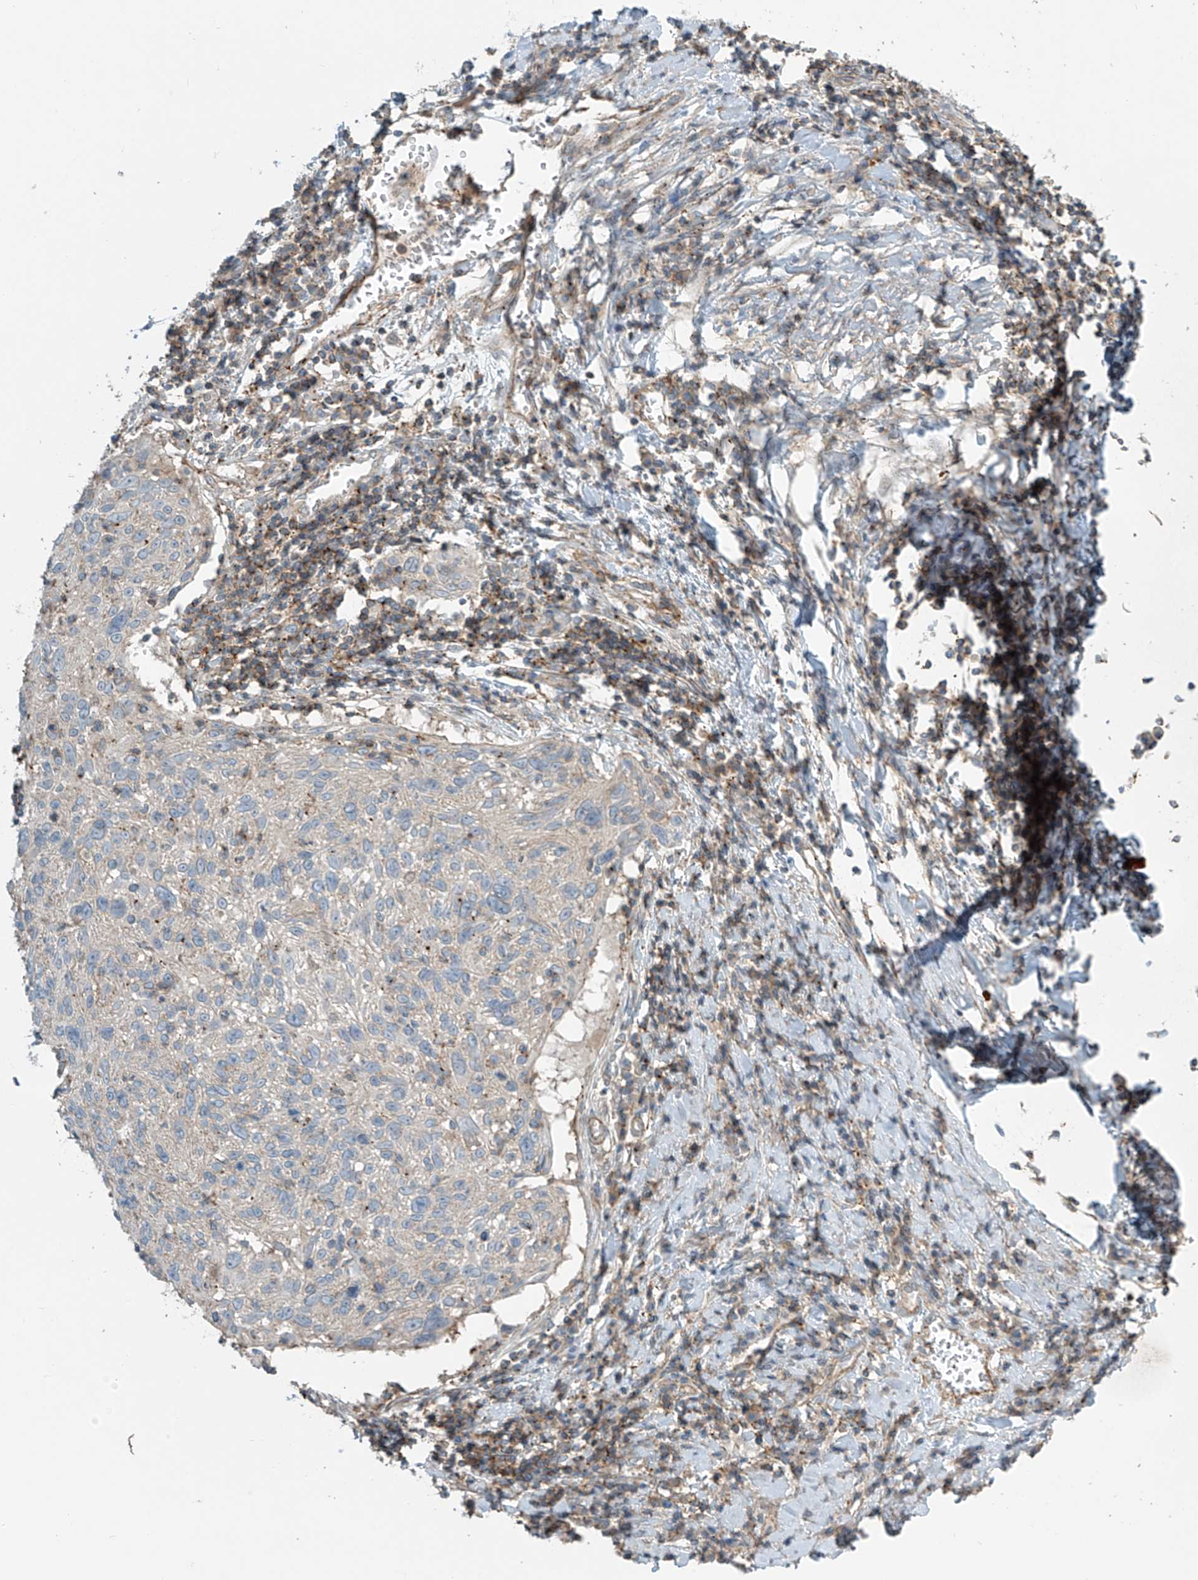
{"staining": {"intensity": "negative", "quantity": "none", "location": "none"}, "tissue": "cervical cancer", "cell_type": "Tumor cells", "image_type": "cancer", "snomed": [{"axis": "morphology", "description": "Squamous cell carcinoma, NOS"}, {"axis": "topography", "description": "Cervix"}], "caption": "A high-resolution micrograph shows IHC staining of cervical cancer (squamous cell carcinoma), which exhibits no significant positivity in tumor cells. The staining is performed using DAB brown chromogen with nuclei counter-stained in using hematoxylin.", "gene": "SLC9A2", "patient": {"sex": "female", "age": 51}}